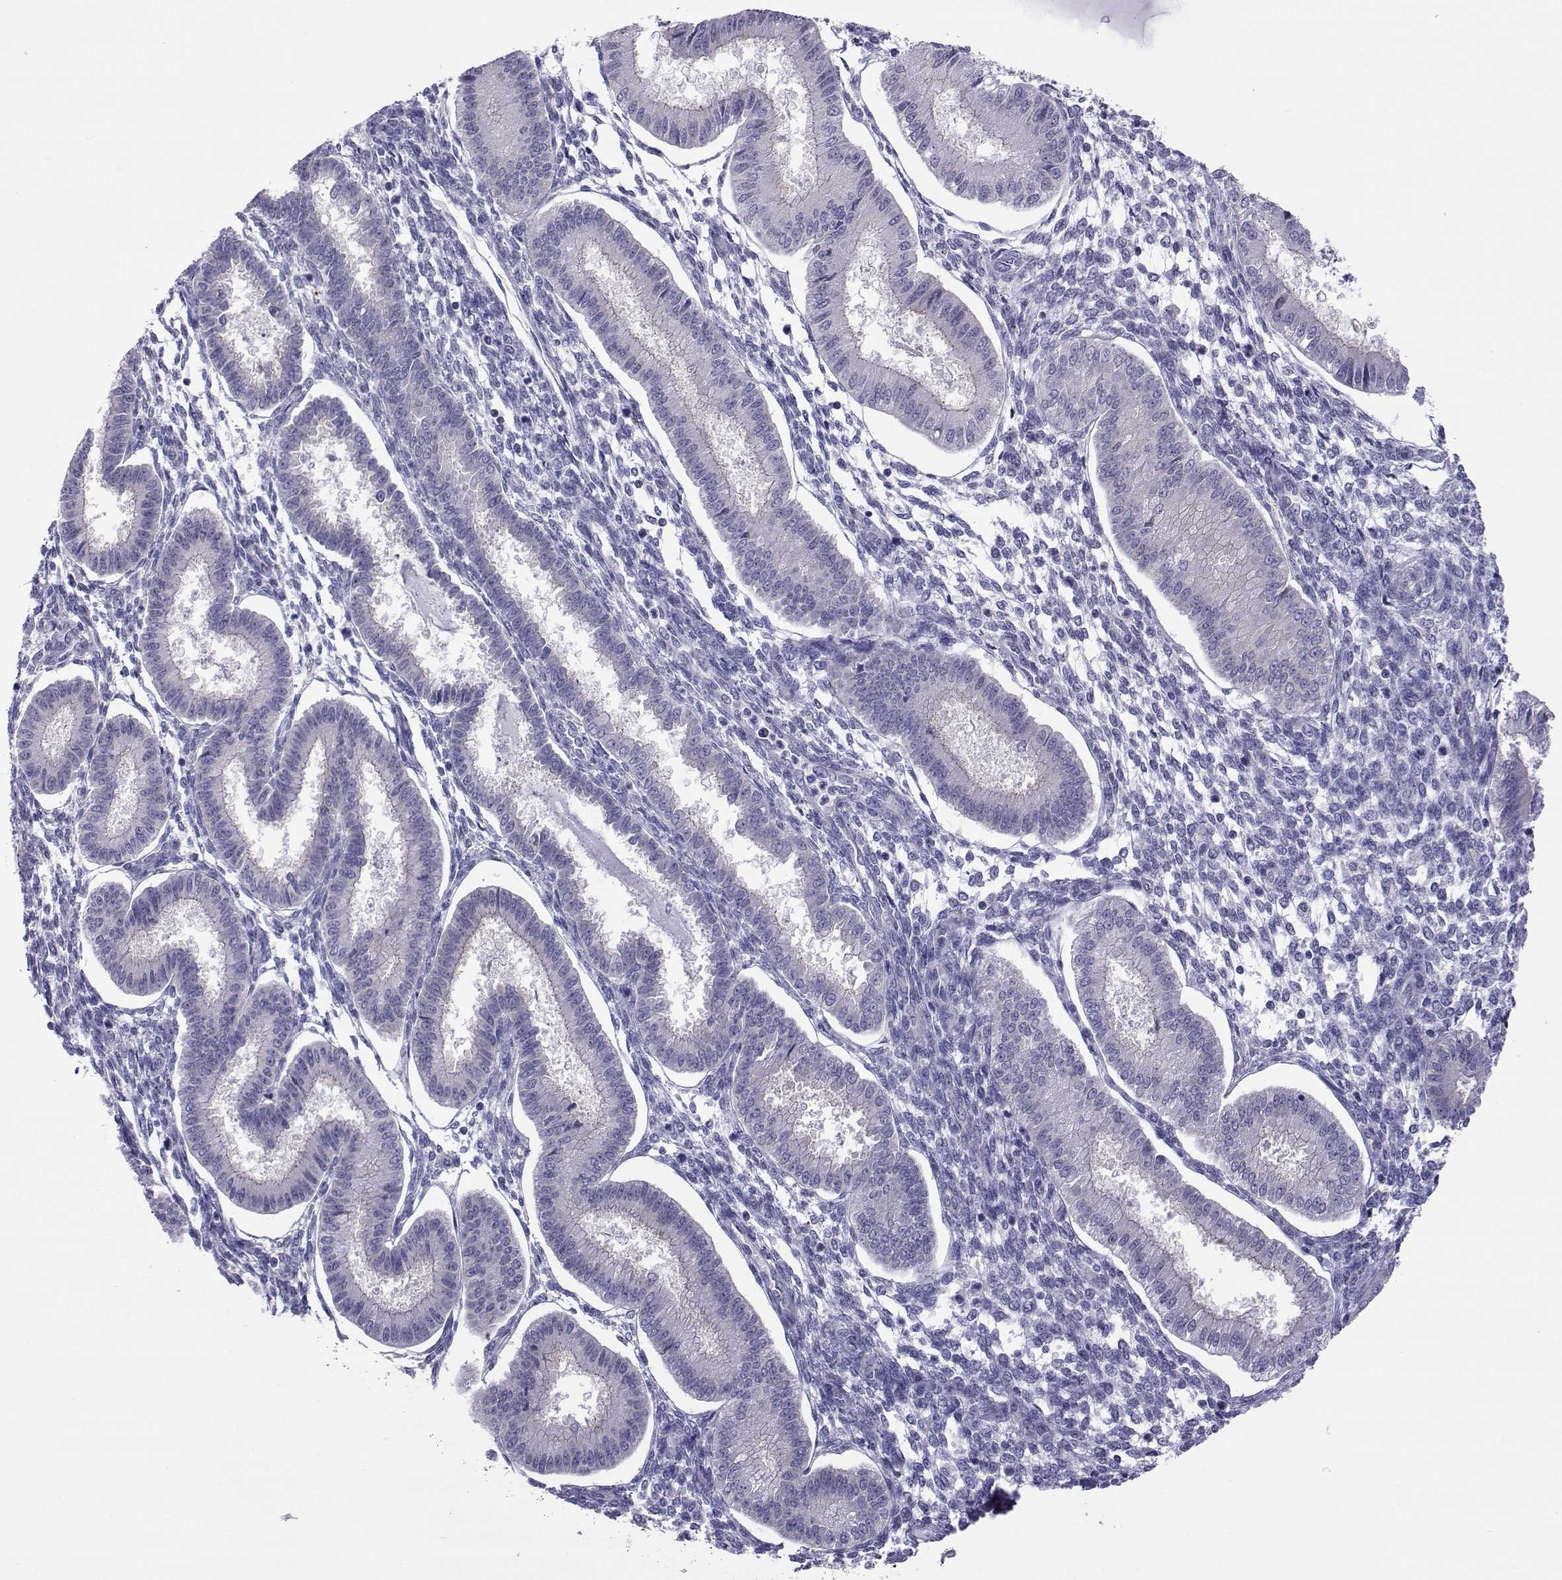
{"staining": {"intensity": "negative", "quantity": "none", "location": "none"}, "tissue": "endometrium", "cell_type": "Cells in endometrial stroma", "image_type": "normal", "snomed": [{"axis": "morphology", "description": "Normal tissue, NOS"}, {"axis": "topography", "description": "Endometrium"}], "caption": "Protein analysis of benign endometrium displays no significant positivity in cells in endometrial stroma. The staining was performed using DAB (3,3'-diaminobenzidine) to visualize the protein expression in brown, while the nuclei were stained in blue with hematoxylin (Magnification: 20x).", "gene": "COL22A1", "patient": {"sex": "female", "age": 43}}